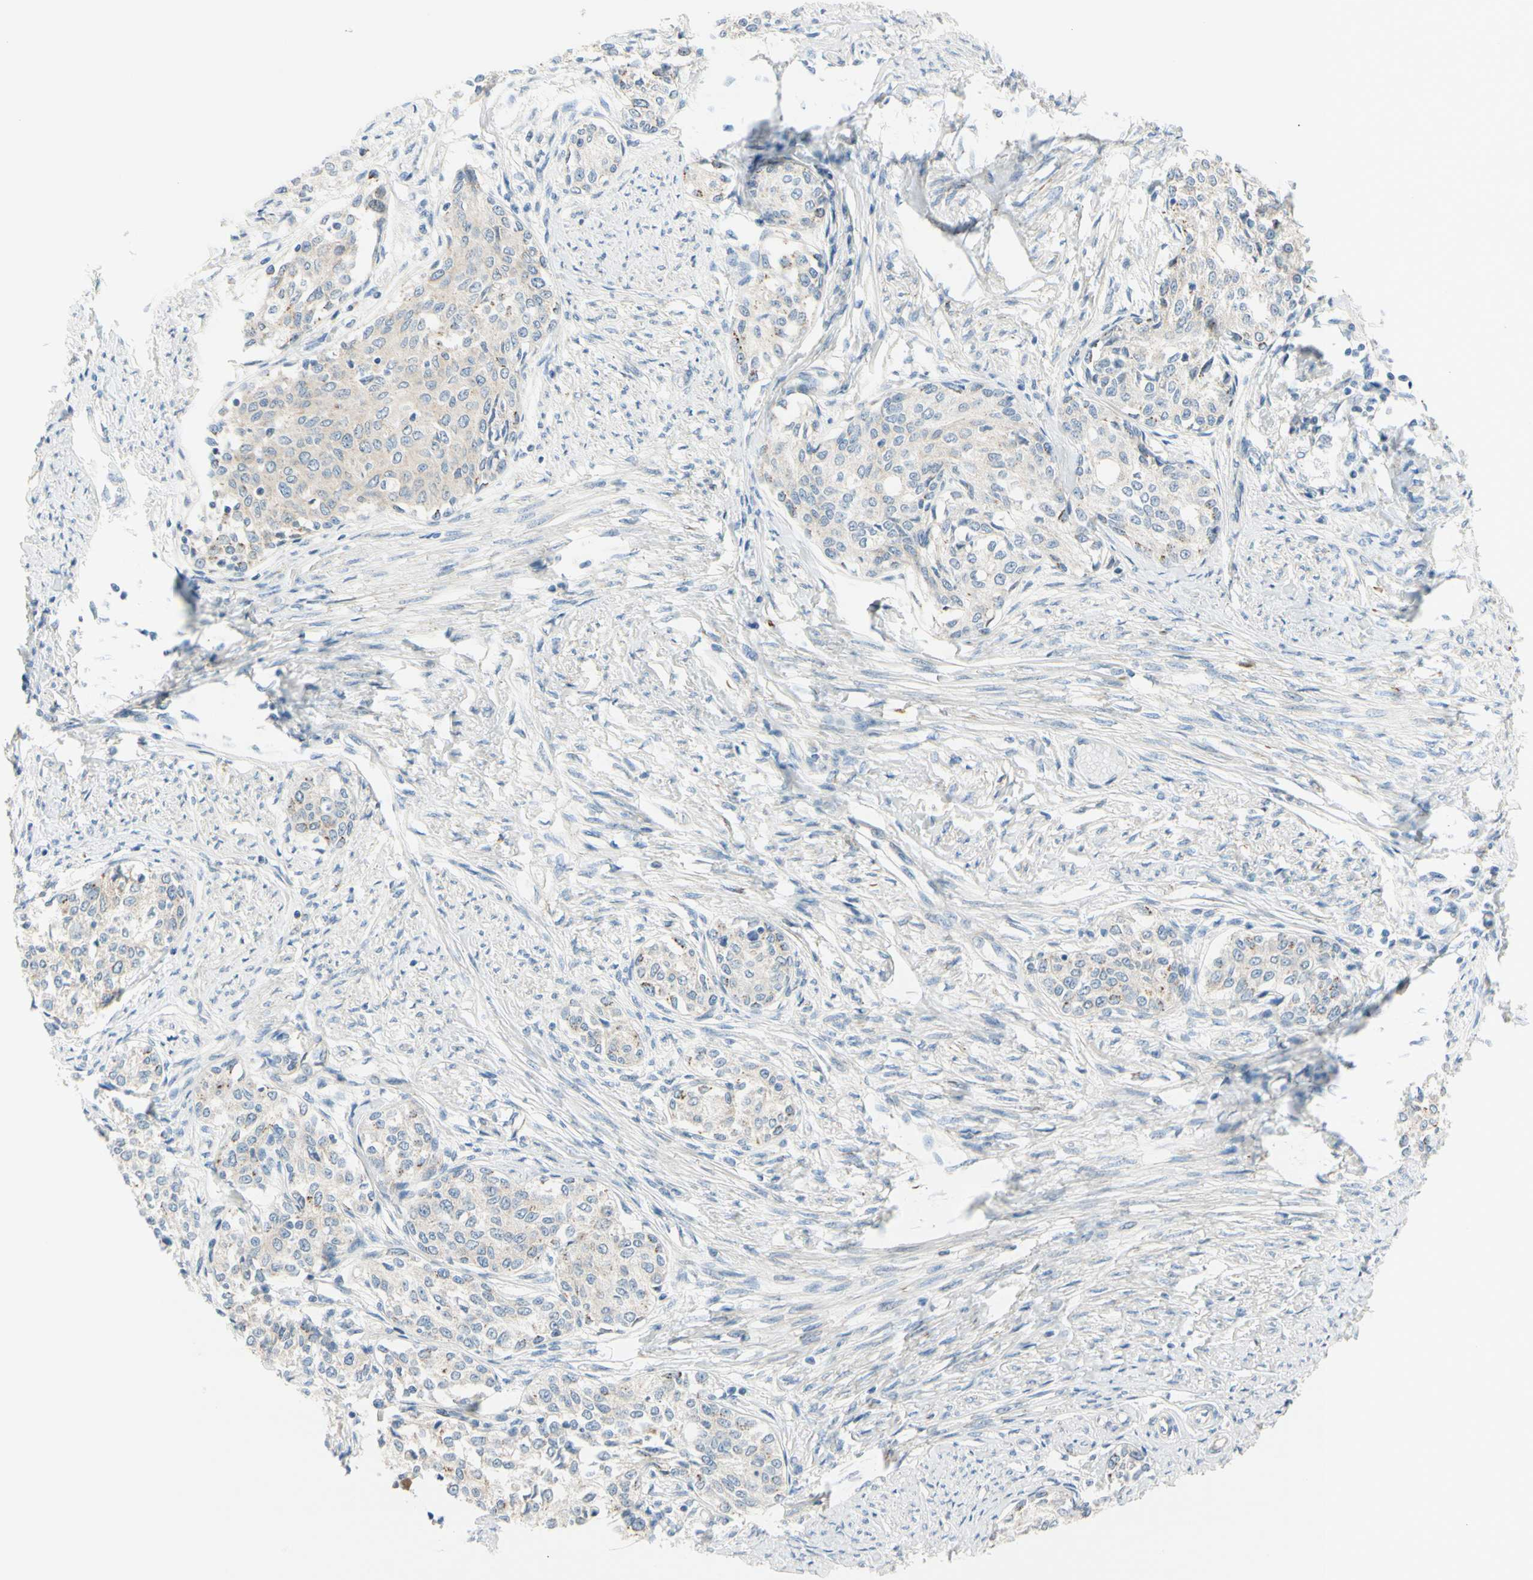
{"staining": {"intensity": "weak", "quantity": "<25%", "location": "cytoplasmic/membranous"}, "tissue": "cervical cancer", "cell_type": "Tumor cells", "image_type": "cancer", "snomed": [{"axis": "morphology", "description": "Squamous cell carcinoma, NOS"}, {"axis": "morphology", "description": "Adenocarcinoma, NOS"}, {"axis": "topography", "description": "Cervix"}], "caption": "There is no significant positivity in tumor cells of cervical cancer (adenocarcinoma). The staining was performed using DAB (3,3'-diaminobenzidine) to visualize the protein expression in brown, while the nuclei were stained in blue with hematoxylin (Magnification: 20x).", "gene": "GALNT5", "patient": {"sex": "female", "age": 52}}